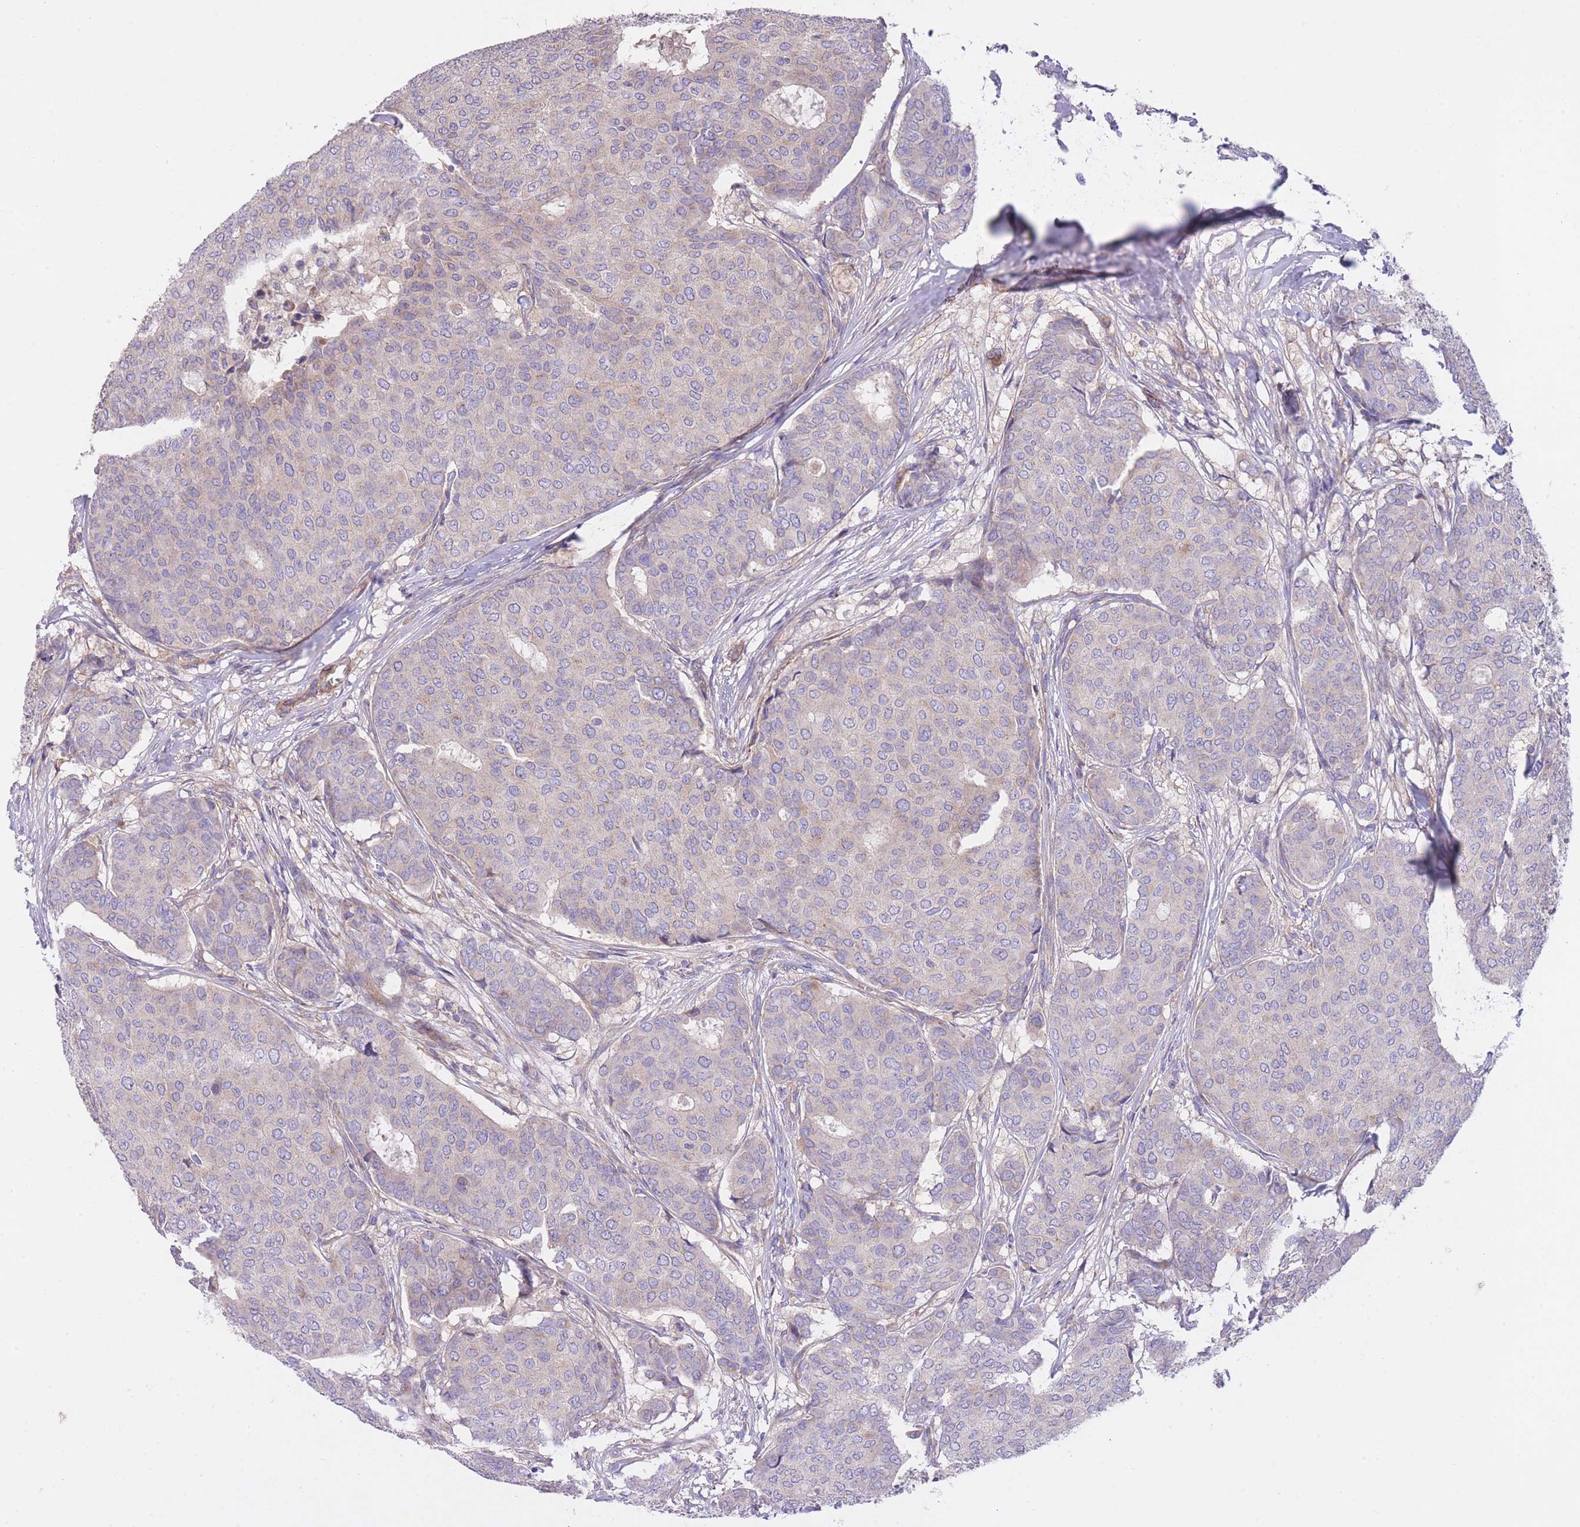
{"staining": {"intensity": "negative", "quantity": "none", "location": "none"}, "tissue": "breast cancer", "cell_type": "Tumor cells", "image_type": "cancer", "snomed": [{"axis": "morphology", "description": "Duct carcinoma"}, {"axis": "topography", "description": "Breast"}], "caption": "Tumor cells are negative for protein expression in human breast cancer.", "gene": "CHAC1", "patient": {"sex": "female", "age": 75}}